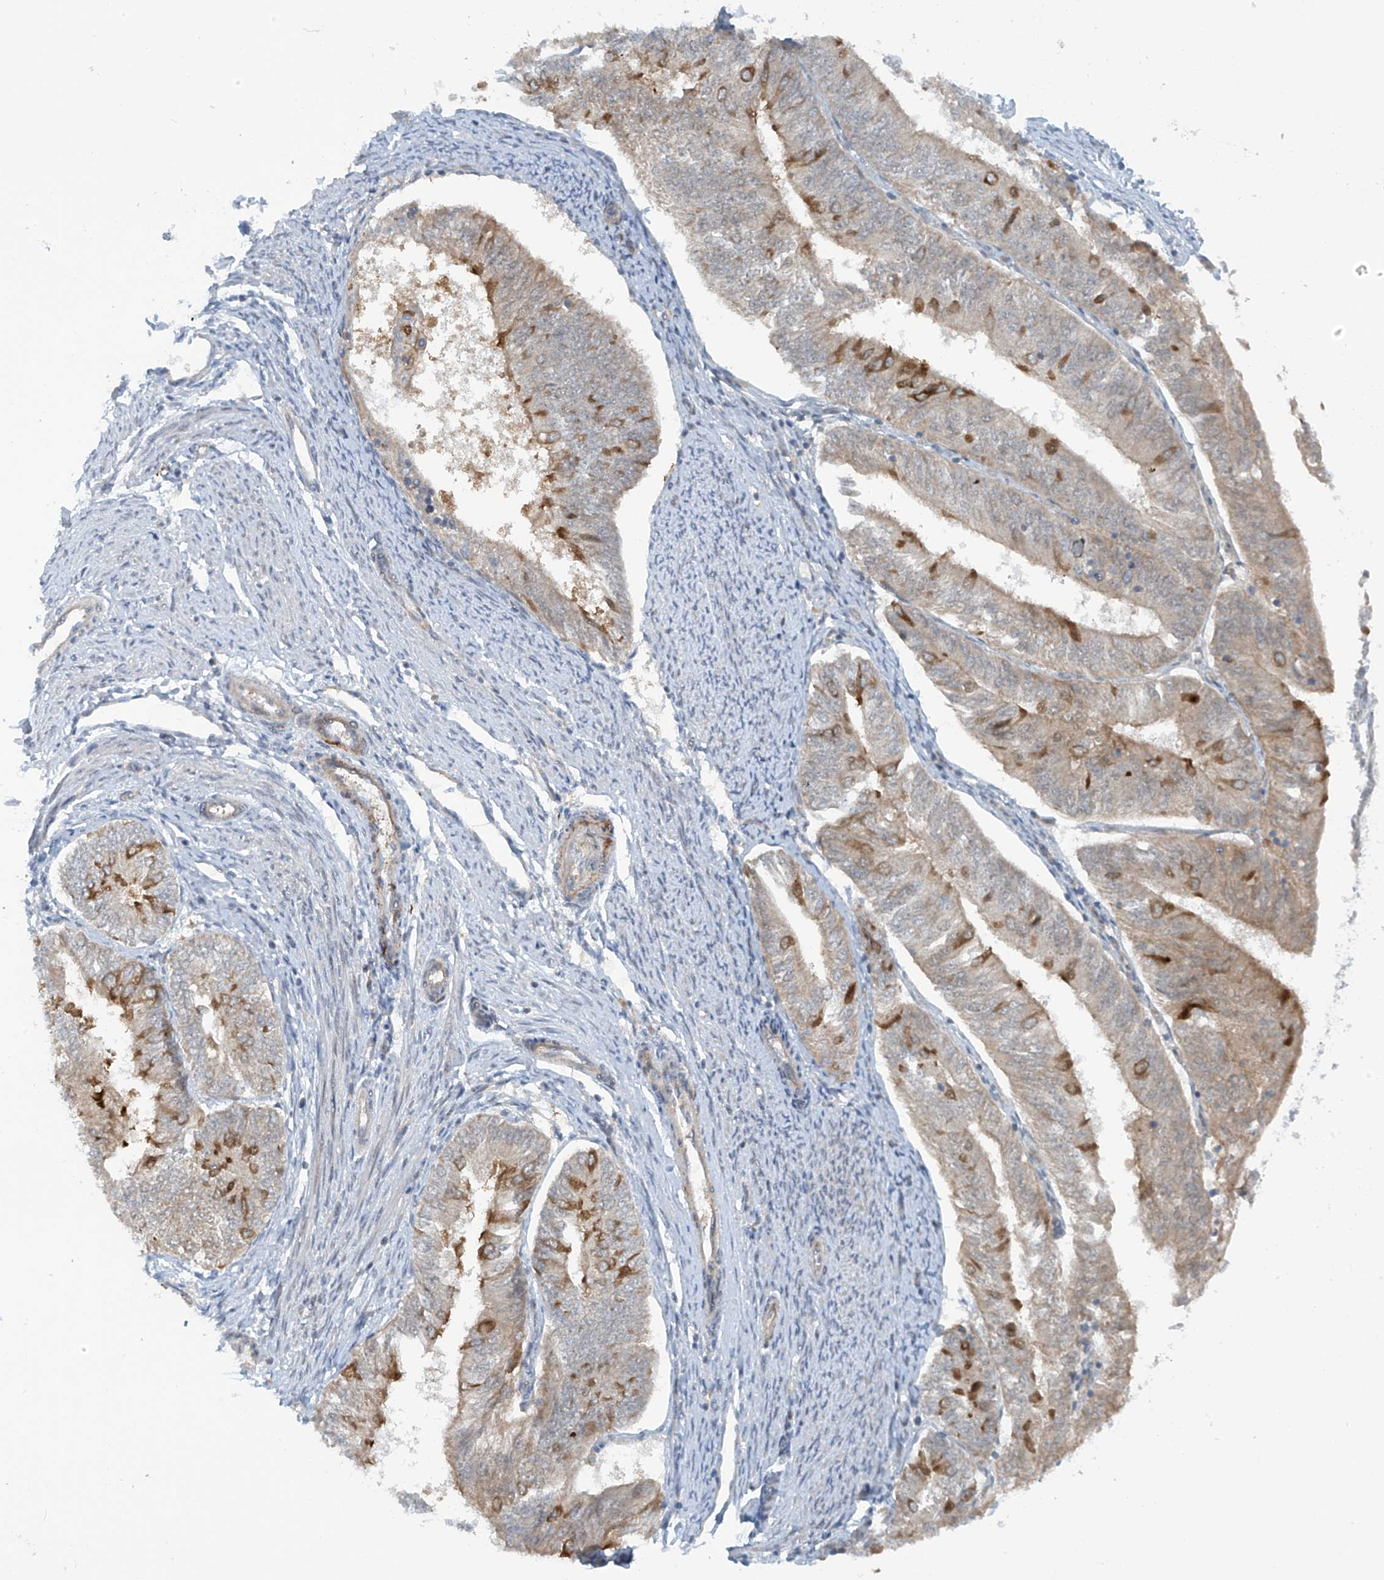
{"staining": {"intensity": "moderate", "quantity": "<25%", "location": "cytoplasmic/membranous"}, "tissue": "endometrial cancer", "cell_type": "Tumor cells", "image_type": "cancer", "snomed": [{"axis": "morphology", "description": "Adenocarcinoma, NOS"}, {"axis": "topography", "description": "Endometrium"}], "caption": "DAB immunohistochemical staining of human endometrial cancer demonstrates moderate cytoplasmic/membranous protein expression in about <25% of tumor cells.", "gene": "FSD1L", "patient": {"sex": "female", "age": 58}}